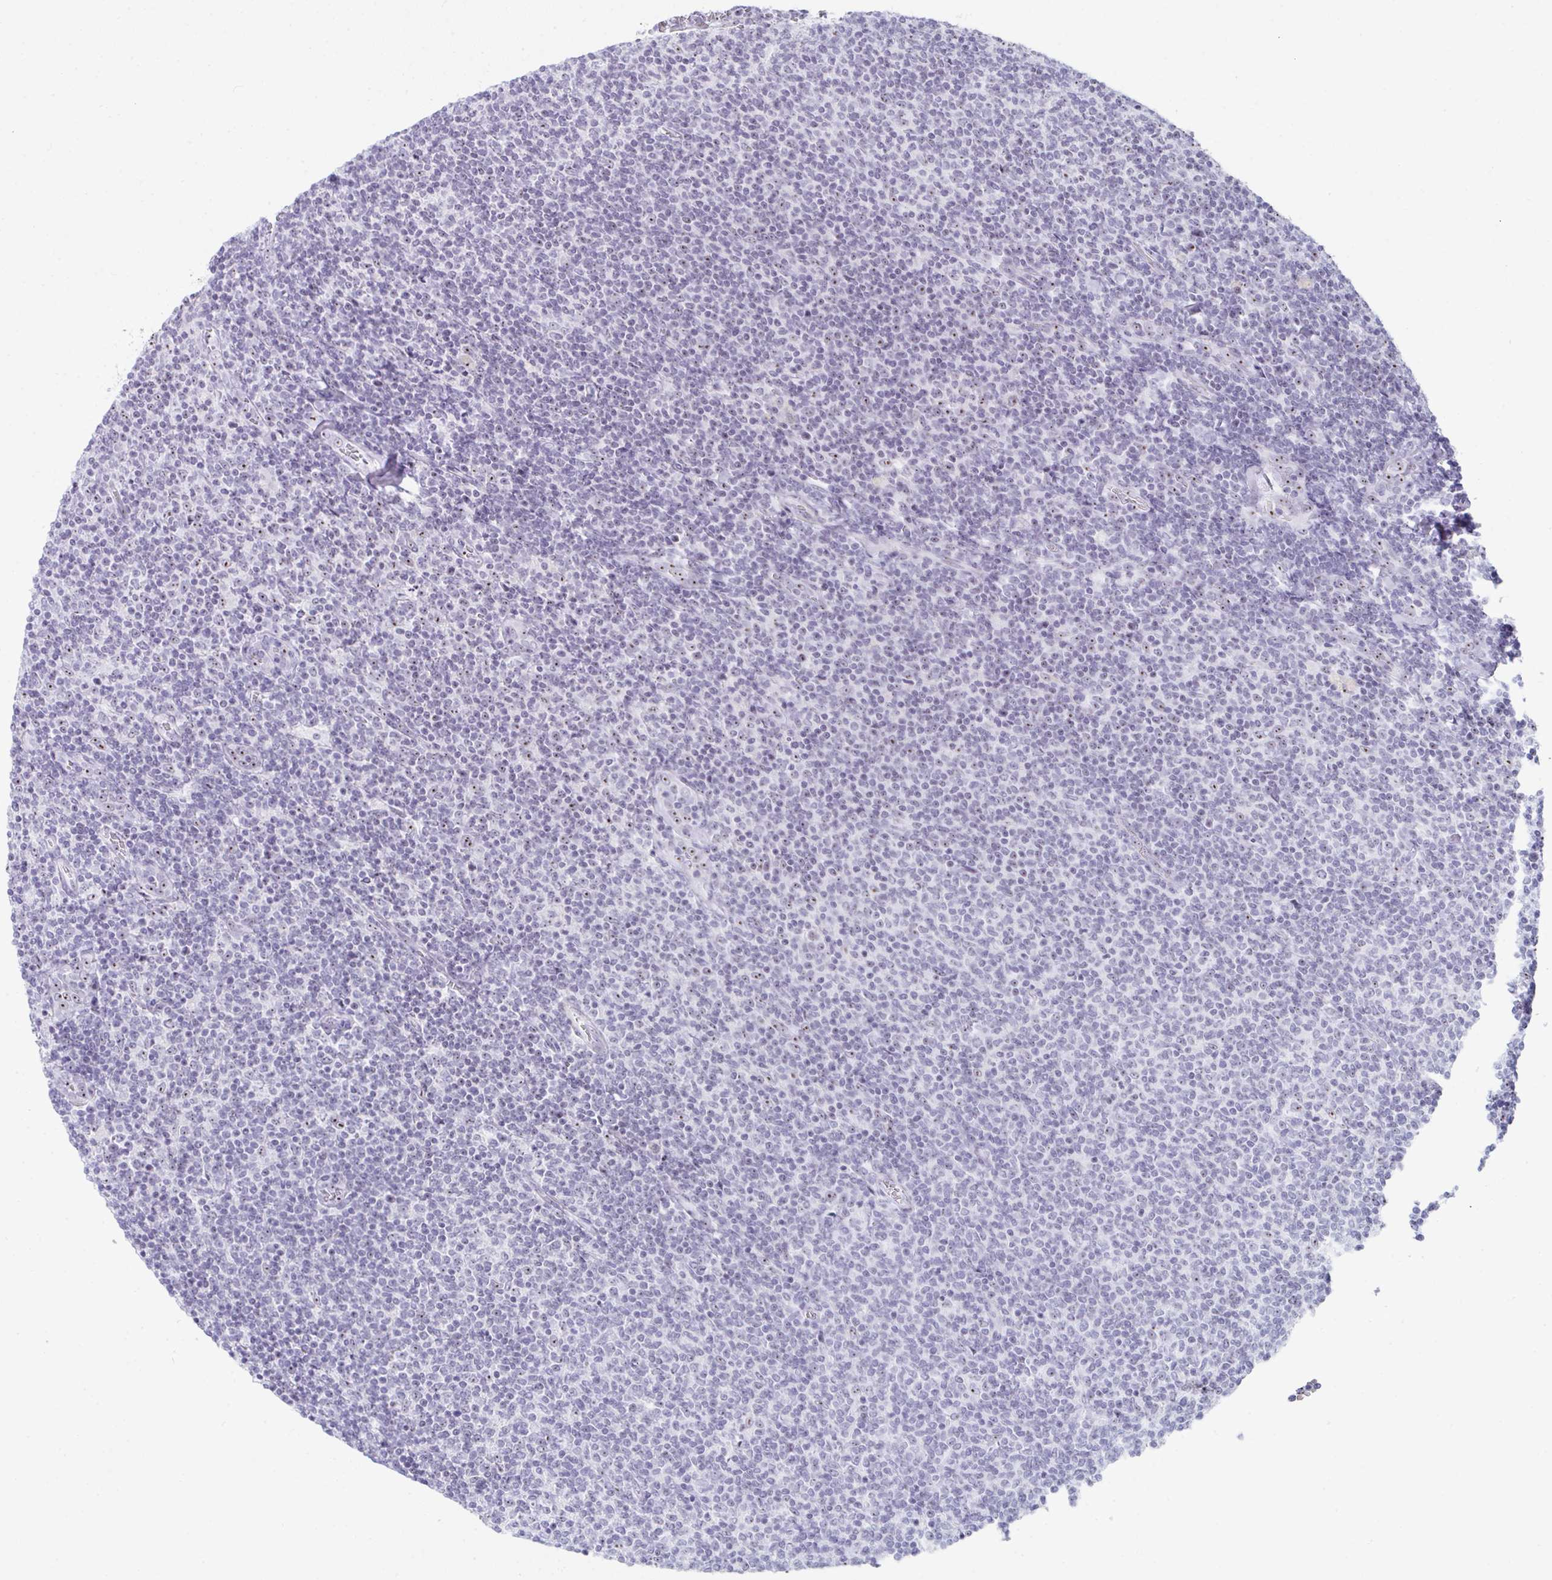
{"staining": {"intensity": "weak", "quantity": "<25%", "location": "nuclear"}, "tissue": "lymphoma", "cell_type": "Tumor cells", "image_type": "cancer", "snomed": [{"axis": "morphology", "description": "Malignant lymphoma, non-Hodgkin's type, Low grade"}, {"axis": "topography", "description": "Lymph node"}], "caption": "Human lymphoma stained for a protein using immunohistochemistry (IHC) demonstrates no expression in tumor cells.", "gene": "NOP10", "patient": {"sex": "male", "age": 52}}